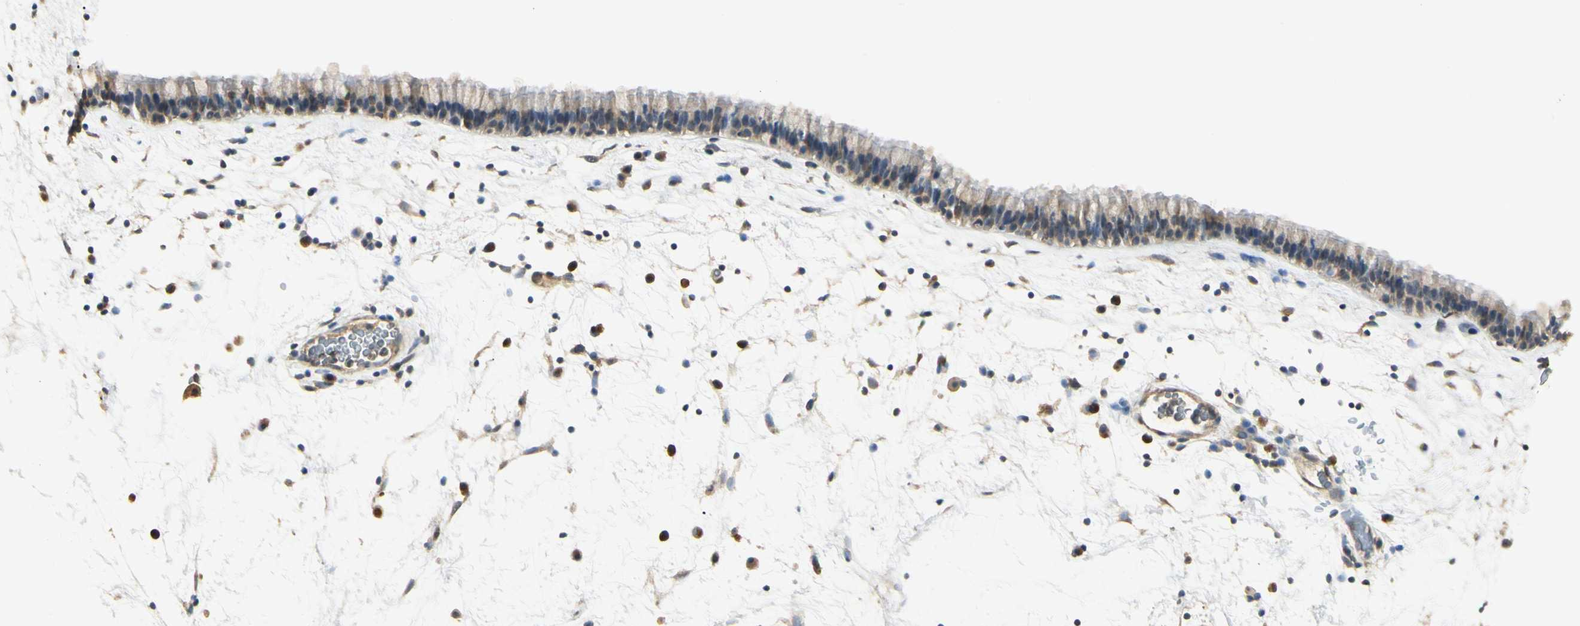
{"staining": {"intensity": "weak", "quantity": ">75%", "location": "cytoplasmic/membranous"}, "tissue": "nasopharynx", "cell_type": "Respiratory epithelial cells", "image_type": "normal", "snomed": [{"axis": "morphology", "description": "Normal tissue, NOS"}, {"axis": "morphology", "description": "Inflammation, NOS"}, {"axis": "topography", "description": "Nasopharynx"}], "caption": "A brown stain highlights weak cytoplasmic/membranous positivity of a protein in respiratory epithelial cells of unremarkable nasopharynx.", "gene": "SGCA", "patient": {"sex": "male", "age": 48}}